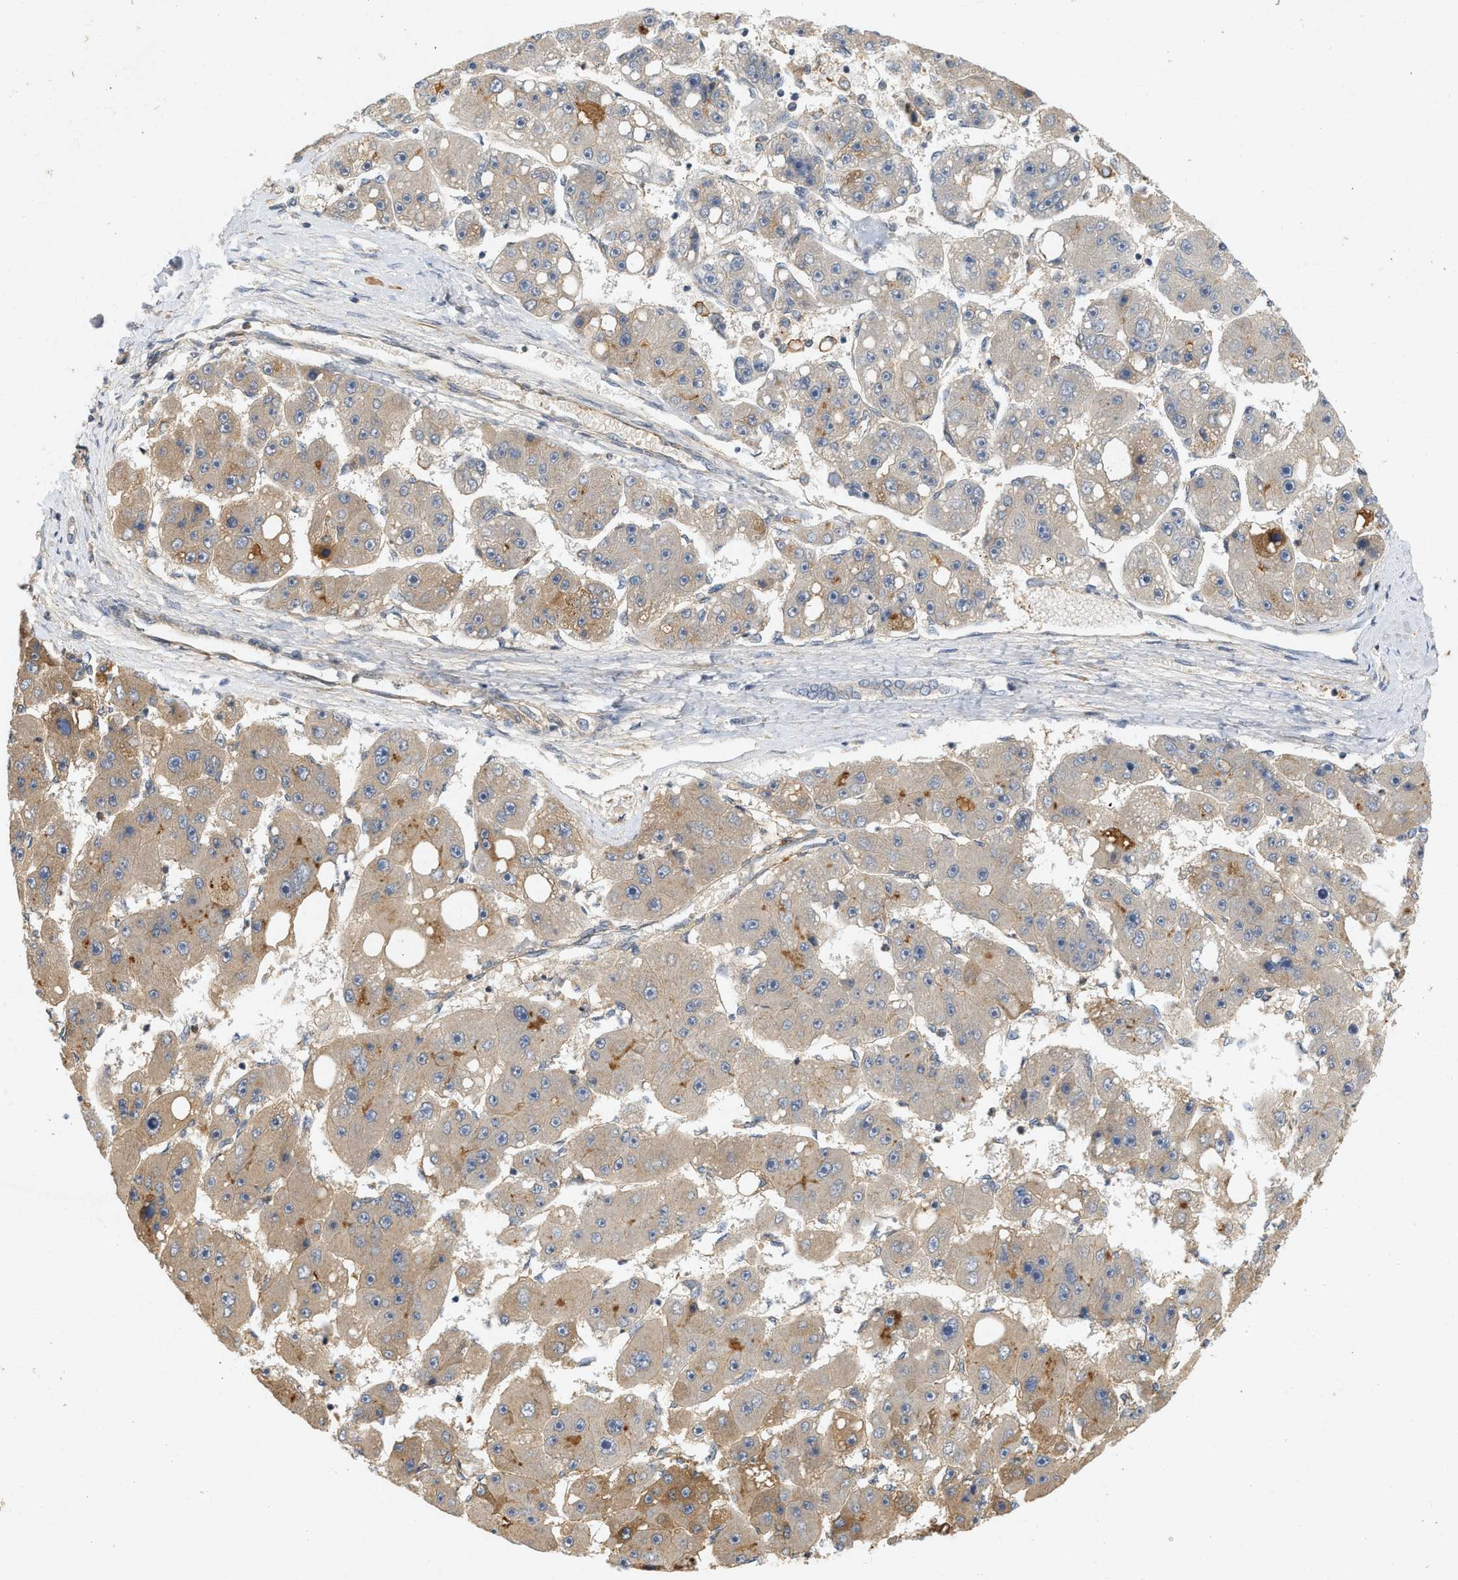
{"staining": {"intensity": "negative", "quantity": "none", "location": "none"}, "tissue": "liver cancer", "cell_type": "Tumor cells", "image_type": "cancer", "snomed": [{"axis": "morphology", "description": "Carcinoma, Hepatocellular, NOS"}, {"axis": "topography", "description": "Liver"}], "caption": "Immunohistochemistry (IHC) histopathology image of liver cancer (hepatocellular carcinoma) stained for a protein (brown), which exhibits no staining in tumor cells.", "gene": "F8", "patient": {"sex": "female", "age": 61}}